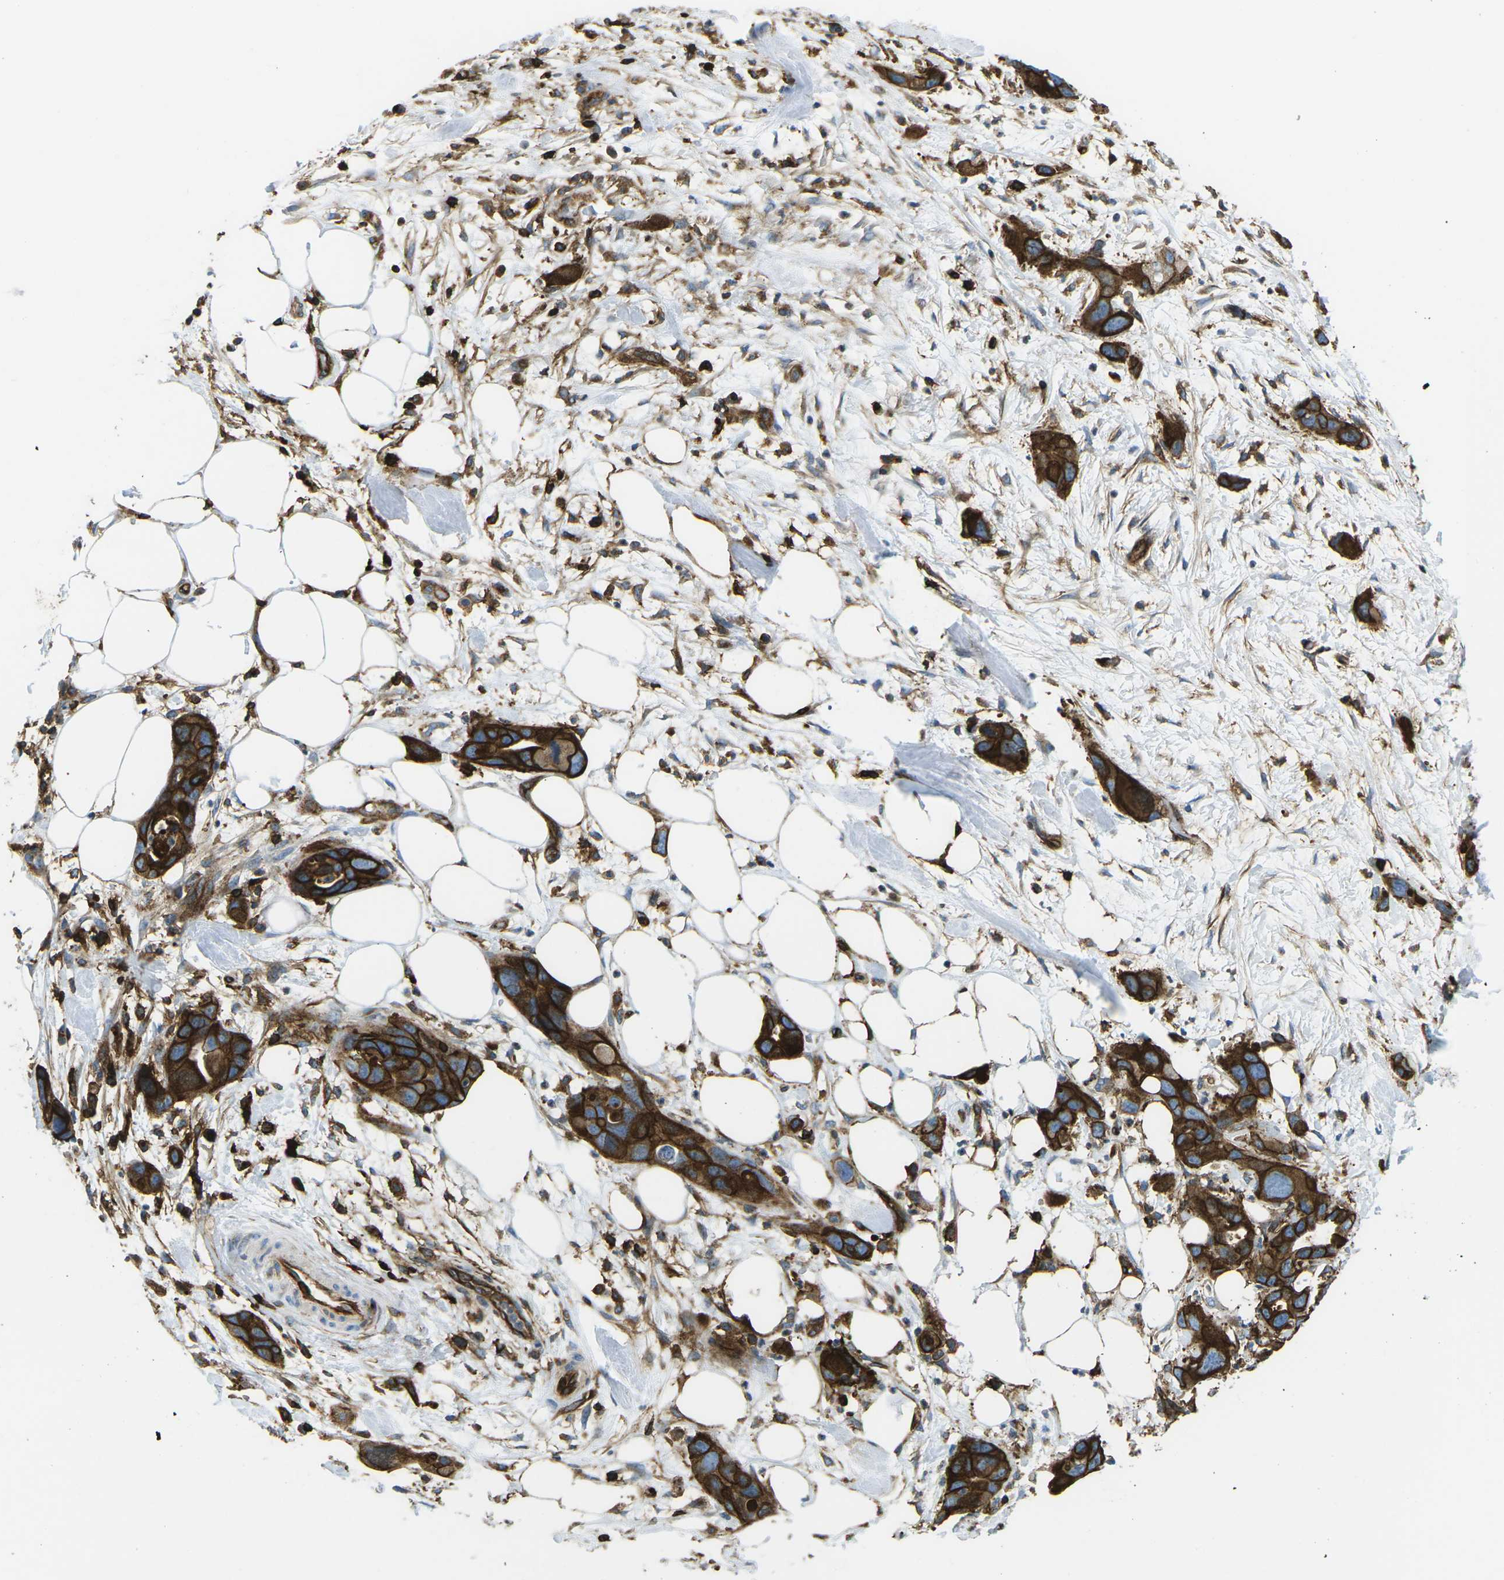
{"staining": {"intensity": "strong", "quantity": ">75%", "location": "cytoplasmic/membranous"}, "tissue": "pancreatic cancer", "cell_type": "Tumor cells", "image_type": "cancer", "snomed": [{"axis": "morphology", "description": "Adenocarcinoma, NOS"}, {"axis": "topography", "description": "Pancreas"}], "caption": "Adenocarcinoma (pancreatic) tissue shows strong cytoplasmic/membranous positivity in about >75% of tumor cells, visualized by immunohistochemistry.", "gene": "HLA-B", "patient": {"sex": "female", "age": 71}}